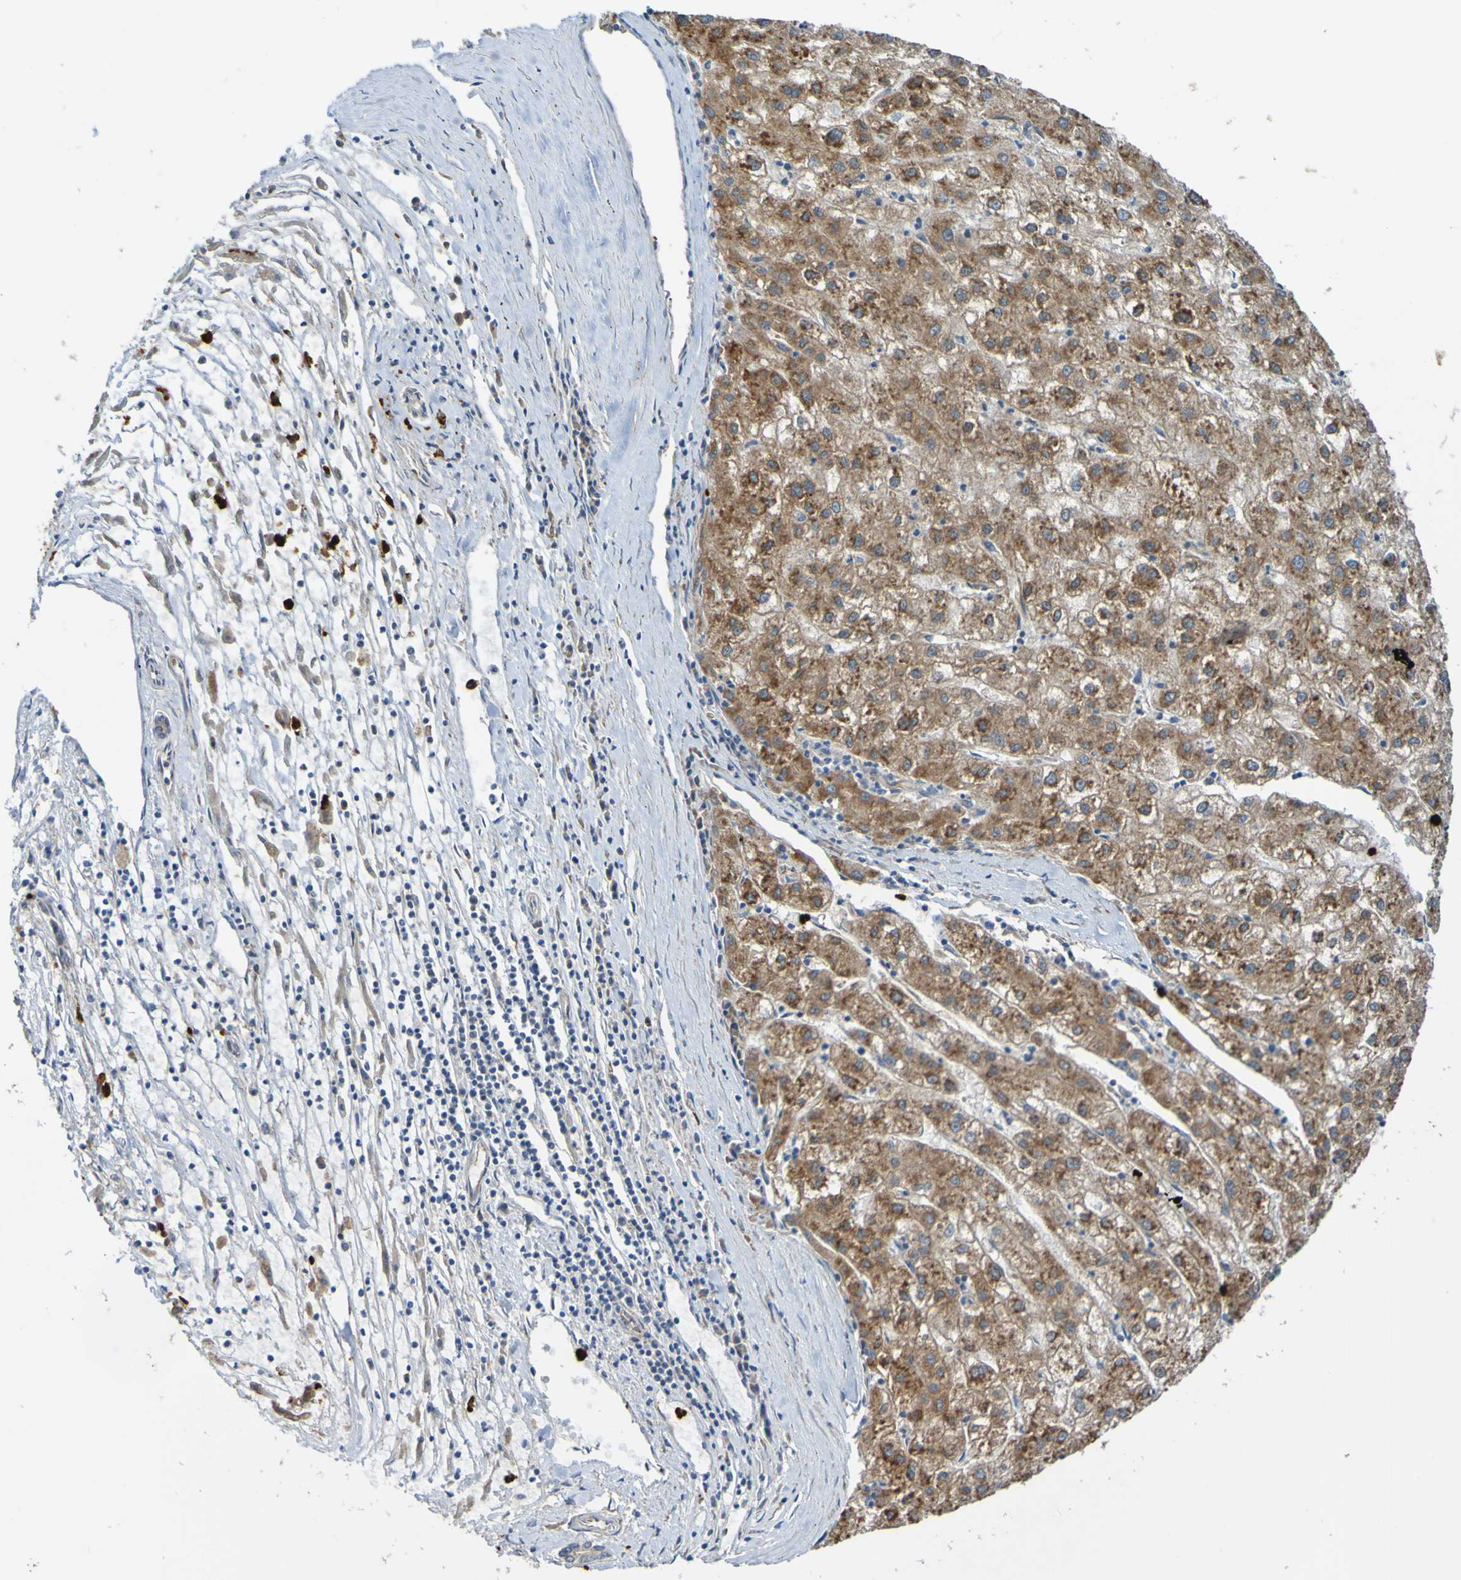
{"staining": {"intensity": "moderate", "quantity": ">75%", "location": "cytoplasmic/membranous"}, "tissue": "liver cancer", "cell_type": "Tumor cells", "image_type": "cancer", "snomed": [{"axis": "morphology", "description": "Carcinoma, Hepatocellular, NOS"}, {"axis": "topography", "description": "Liver"}], "caption": "Hepatocellular carcinoma (liver) stained for a protein (brown) exhibits moderate cytoplasmic/membranous positive positivity in approximately >75% of tumor cells.", "gene": "ST8SIA6", "patient": {"sex": "male", "age": 72}}